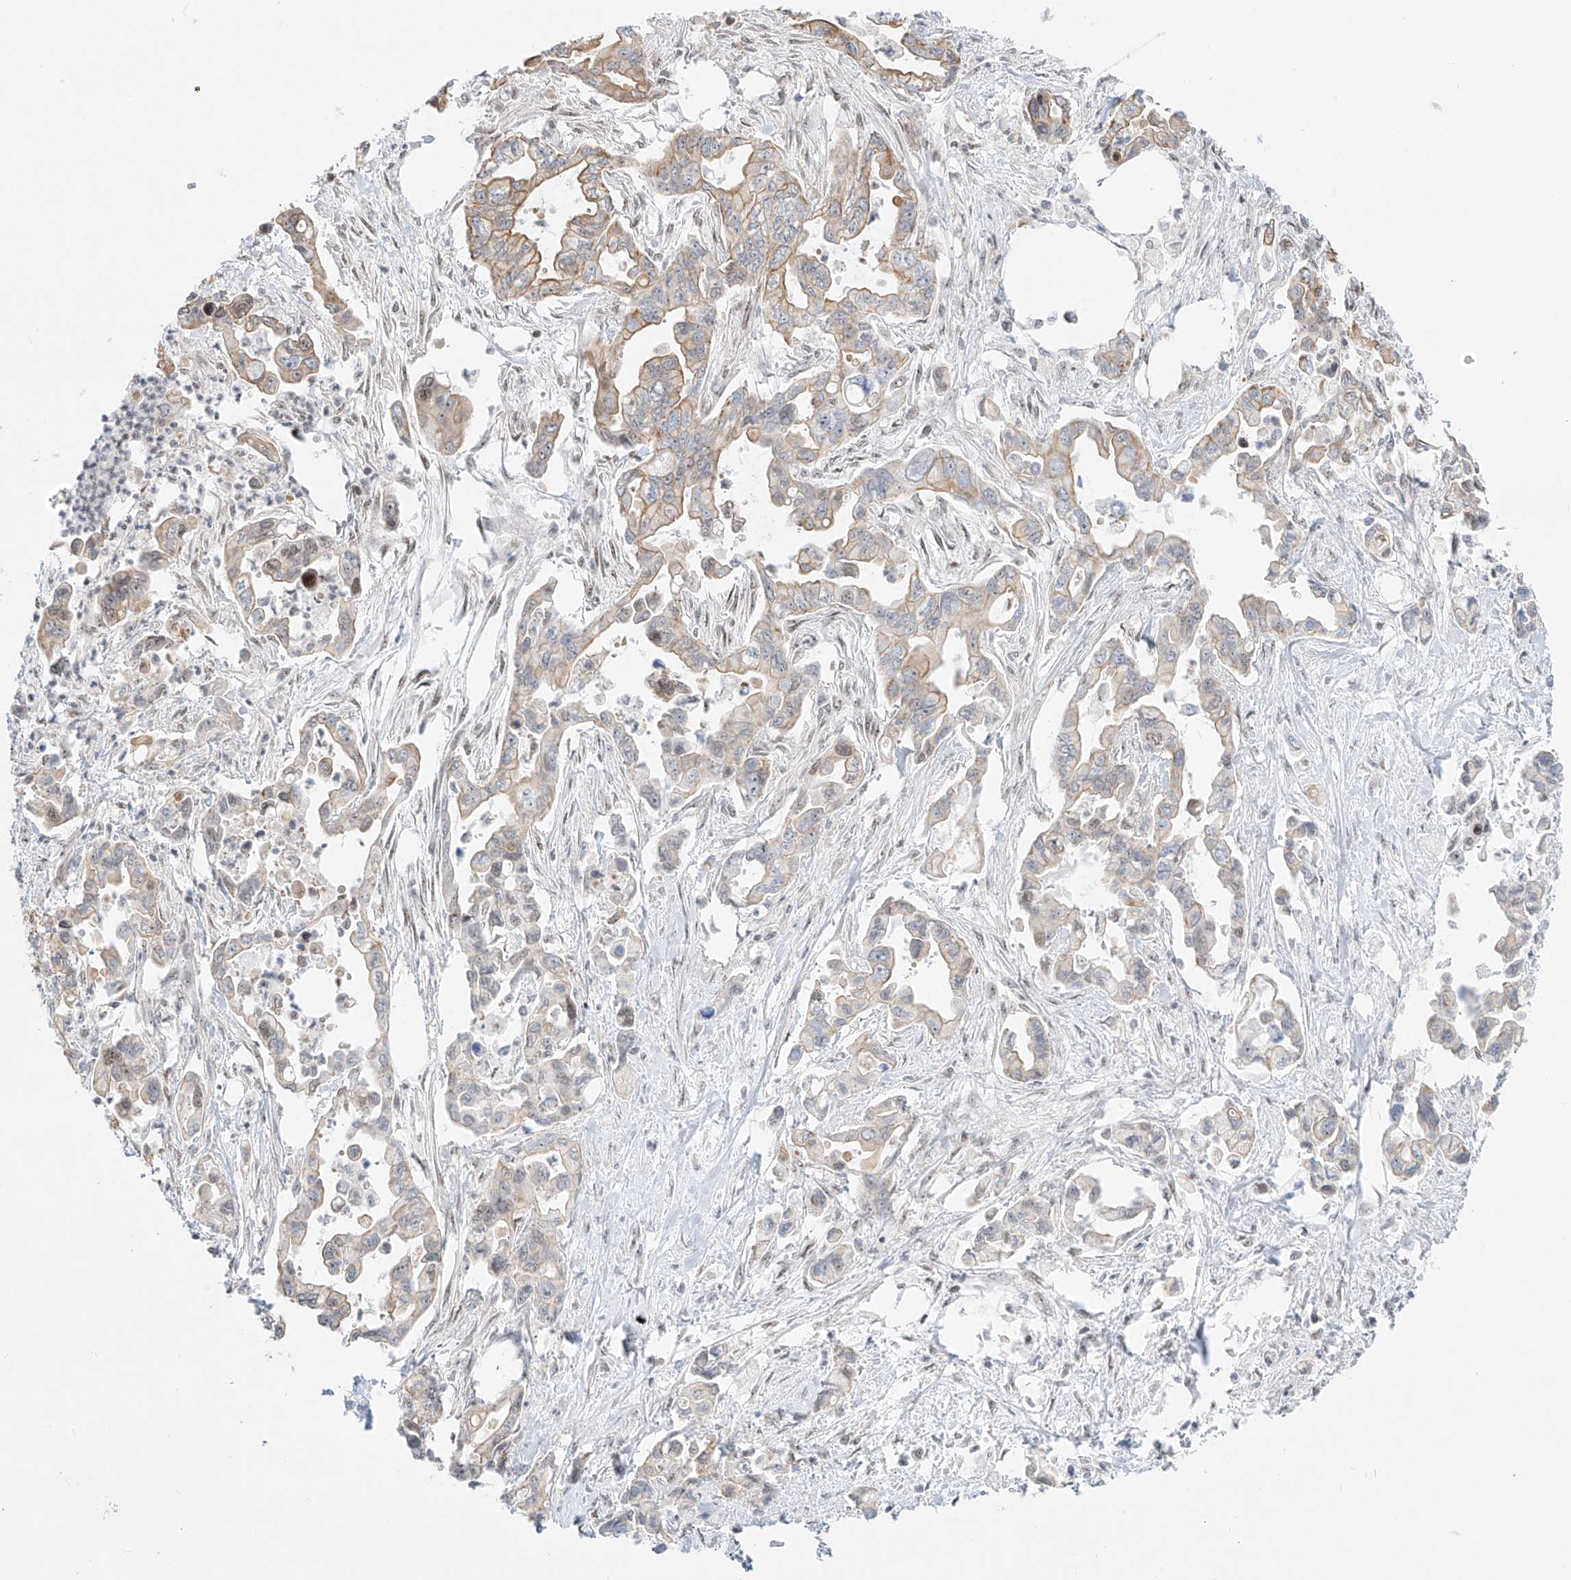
{"staining": {"intensity": "moderate", "quantity": "25%-75%", "location": "cytoplasmic/membranous"}, "tissue": "pancreatic cancer", "cell_type": "Tumor cells", "image_type": "cancer", "snomed": [{"axis": "morphology", "description": "Adenocarcinoma, NOS"}, {"axis": "topography", "description": "Pancreas"}], "caption": "Immunohistochemistry of human pancreatic cancer reveals medium levels of moderate cytoplasmic/membranous staining in about 25%-75% of tumor cells. (brown staining indicates protein expression, while blue staining denotes nuclei).", "gene": "ZNF512", "patient": {"sex": "male", "age": 70}}